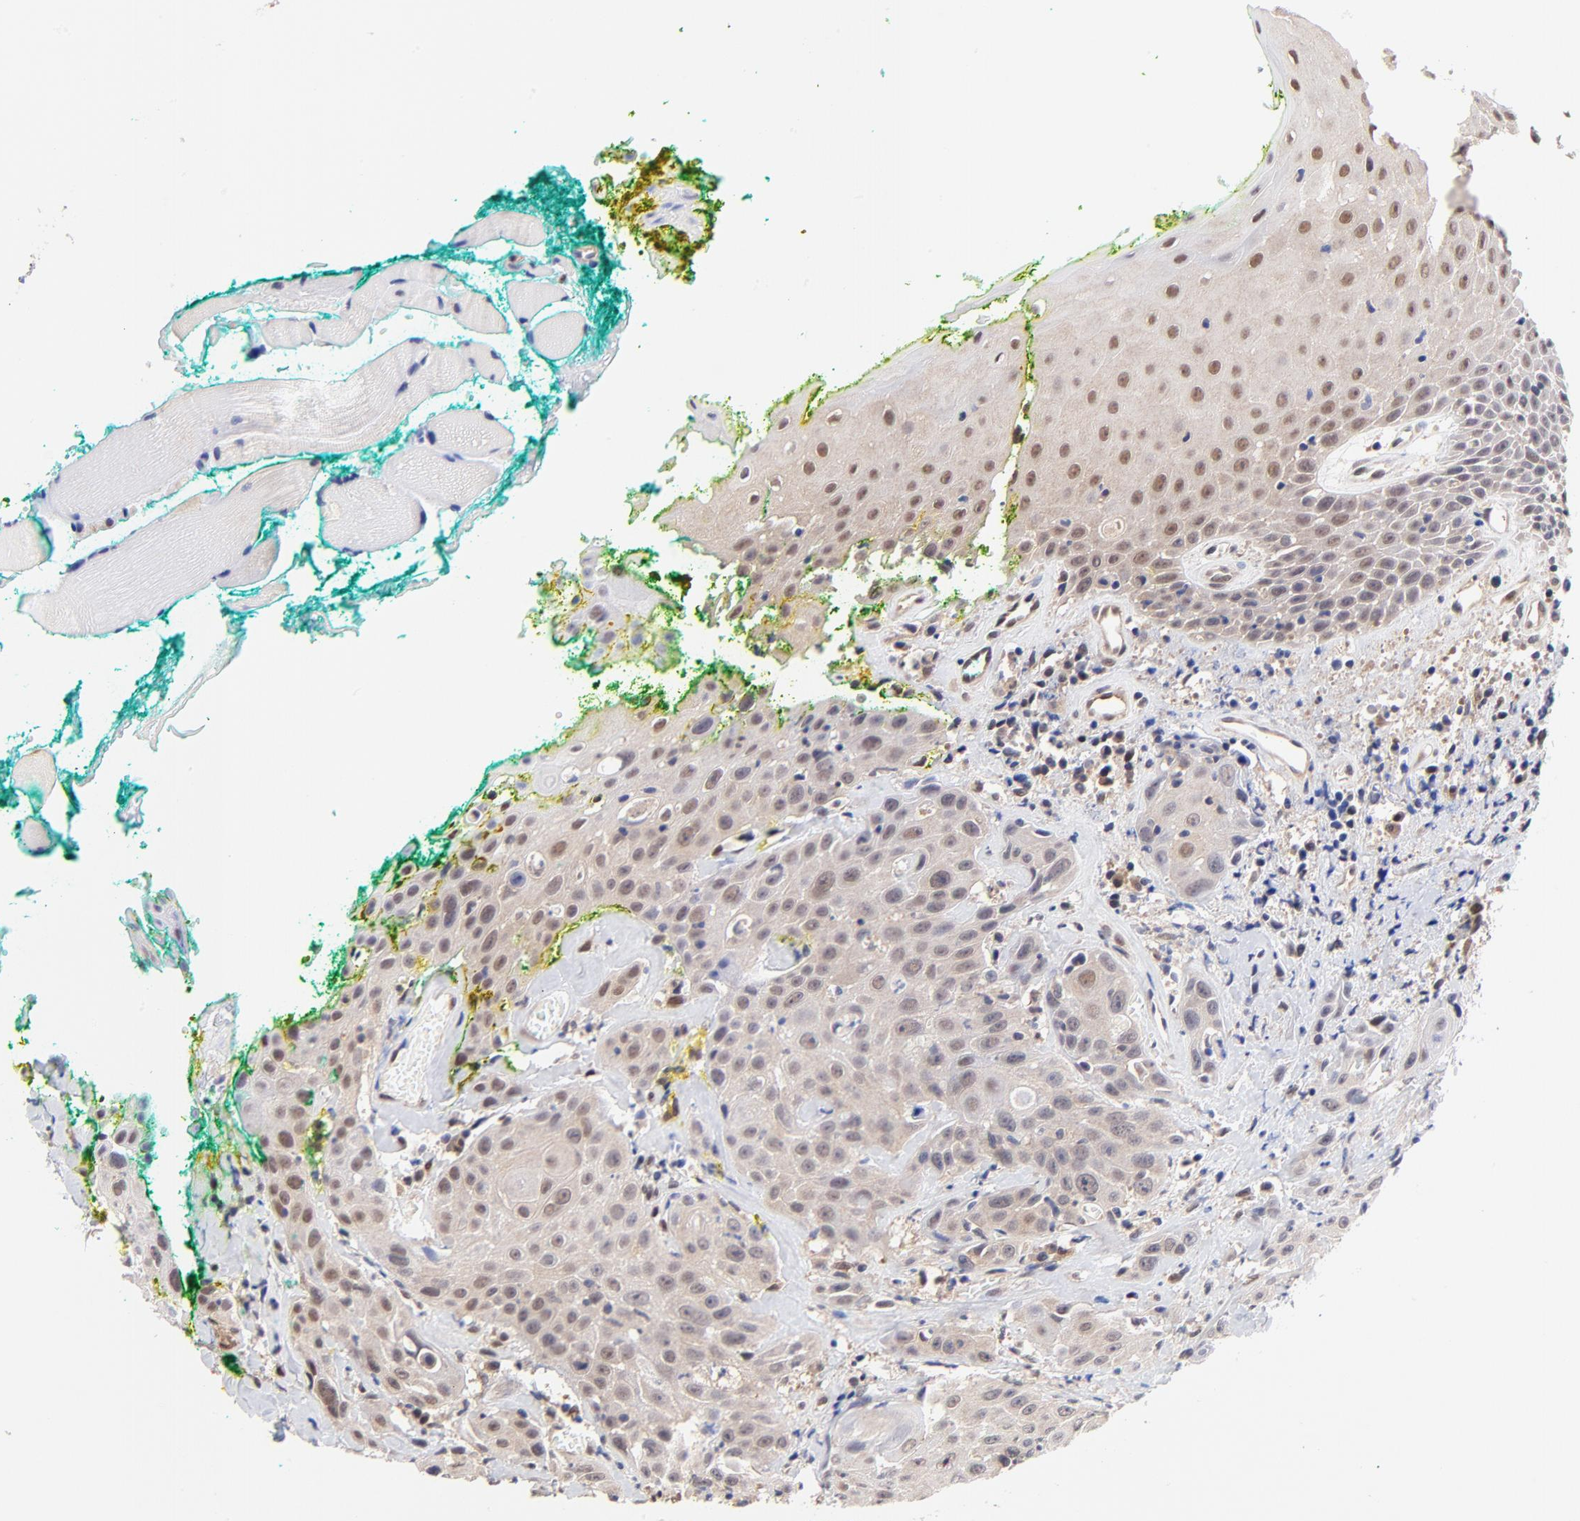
{"staining": {"intensity": "weak", "quantity": "<25%", "location": "cytoplasmic/membranous,nuclear"}, "tissue": "head and neck cancer", "cell_type": "Tumor cells", "image_type": "cancer", "snomed": [{"axis": "morphology", "description": "Squamous cell carcinoma, NOS"}, {"axis": "topography", "description": "Oral tissue"}, {"axis": "topography", "description": "Head-Neck"}], "caption": "Head and neck squamous cell carcinoma was stained to show a protein in brown. There is no significant staining in tumor cells. Nuclei are stained in blue.", "gene": "TXNL1", "patient": {"sex": "female", "age": 82}}